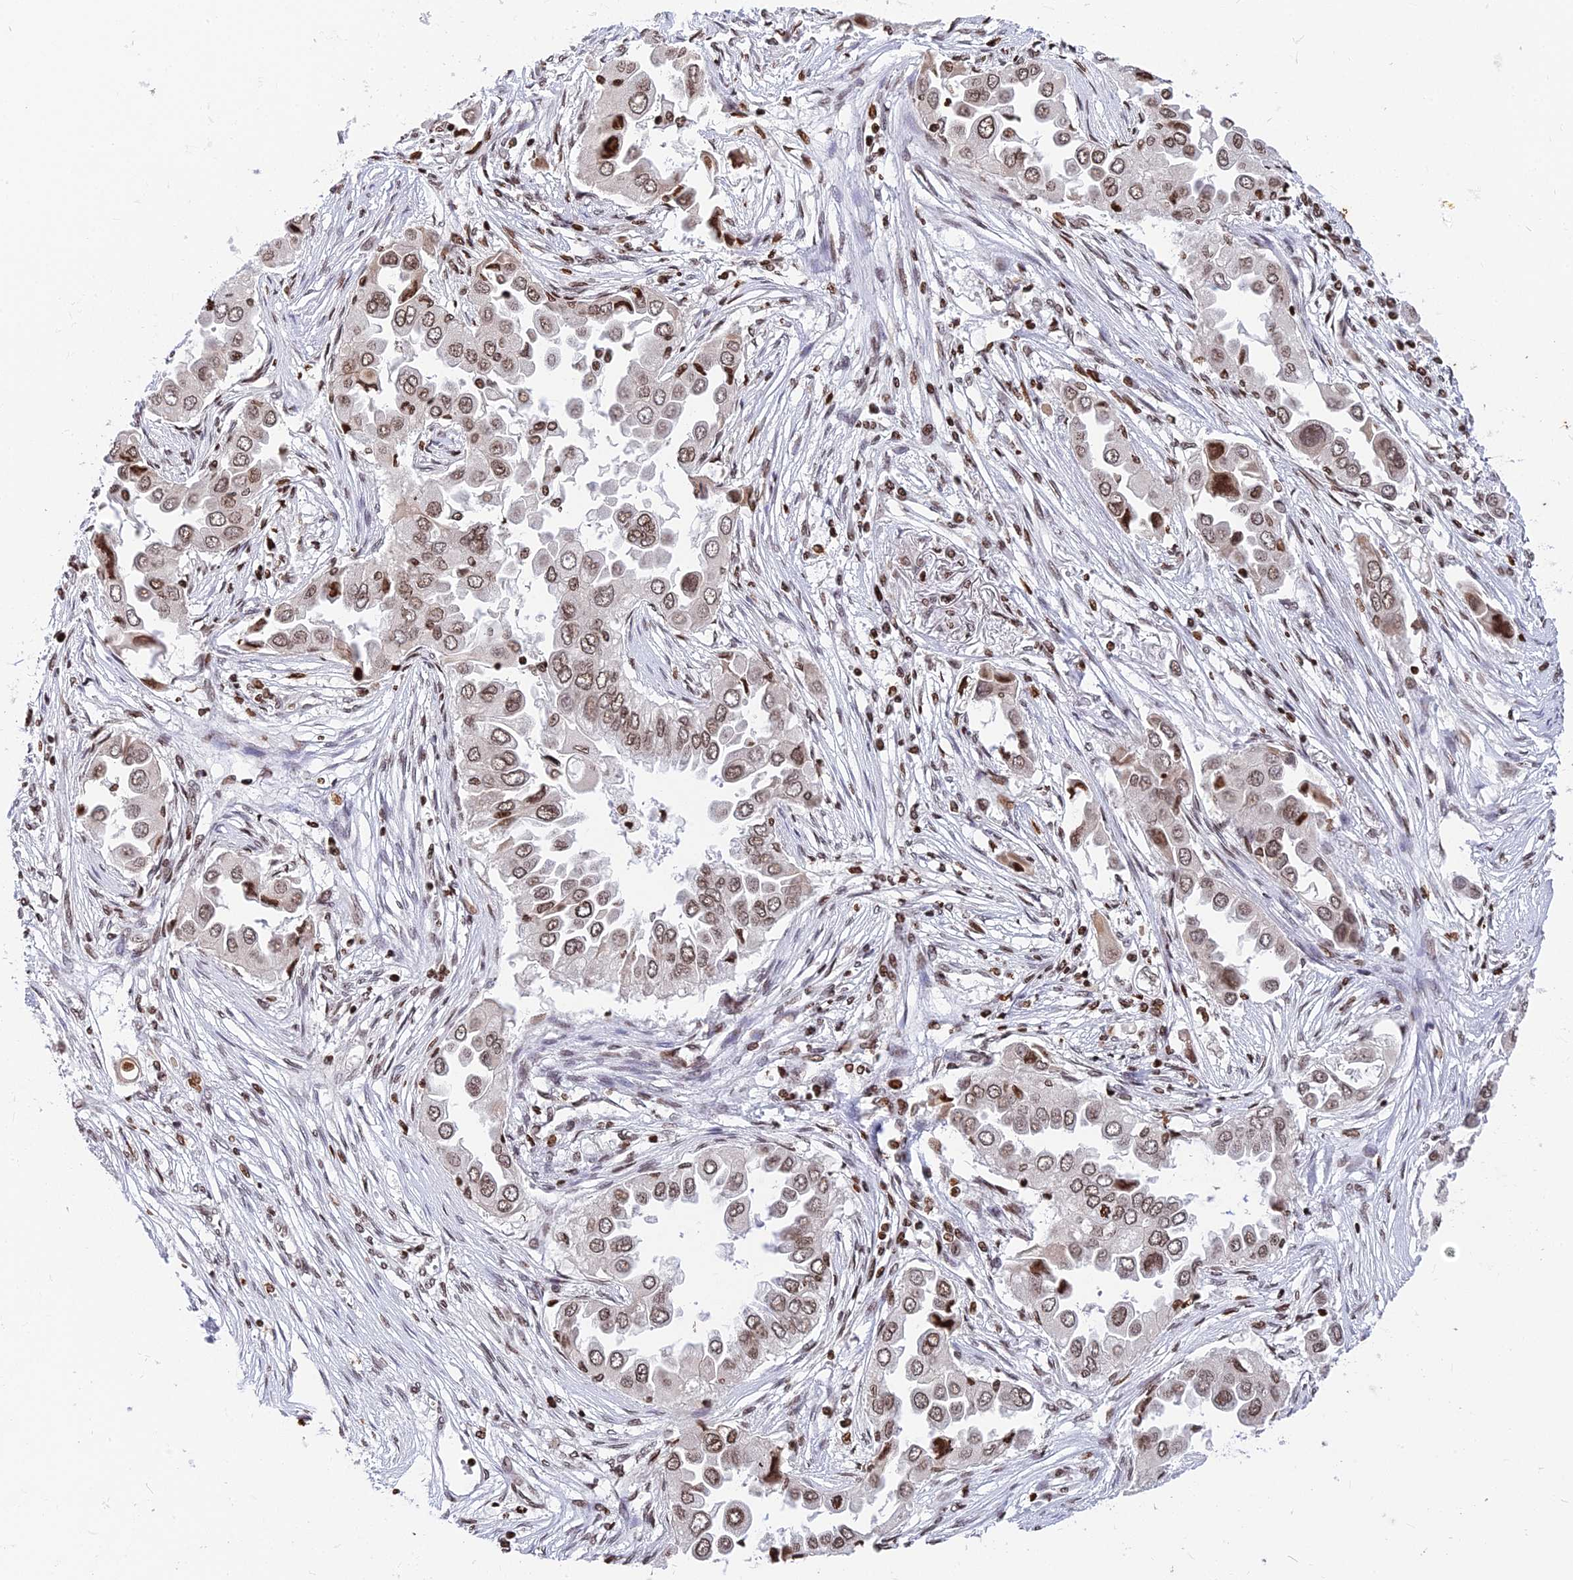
{"staining": {"intensity": "moderate", "quantity": ">75%", "location": "nuclear"}, "tissue": "lung cancer", "cell_type": "Tumor cells", "image_type": "cancer", "snomed": [{"axis": "morphology", "description": "Adenocarcinoma, NOS"}, {"axis": "topography", "description": "Lung"}], "caption": "Moderate nuclear staining is identified in approximately >75% of tumor cells in lung cancer.", "gene": "TET2", "patient": {"sex": "female", "age": 76}}